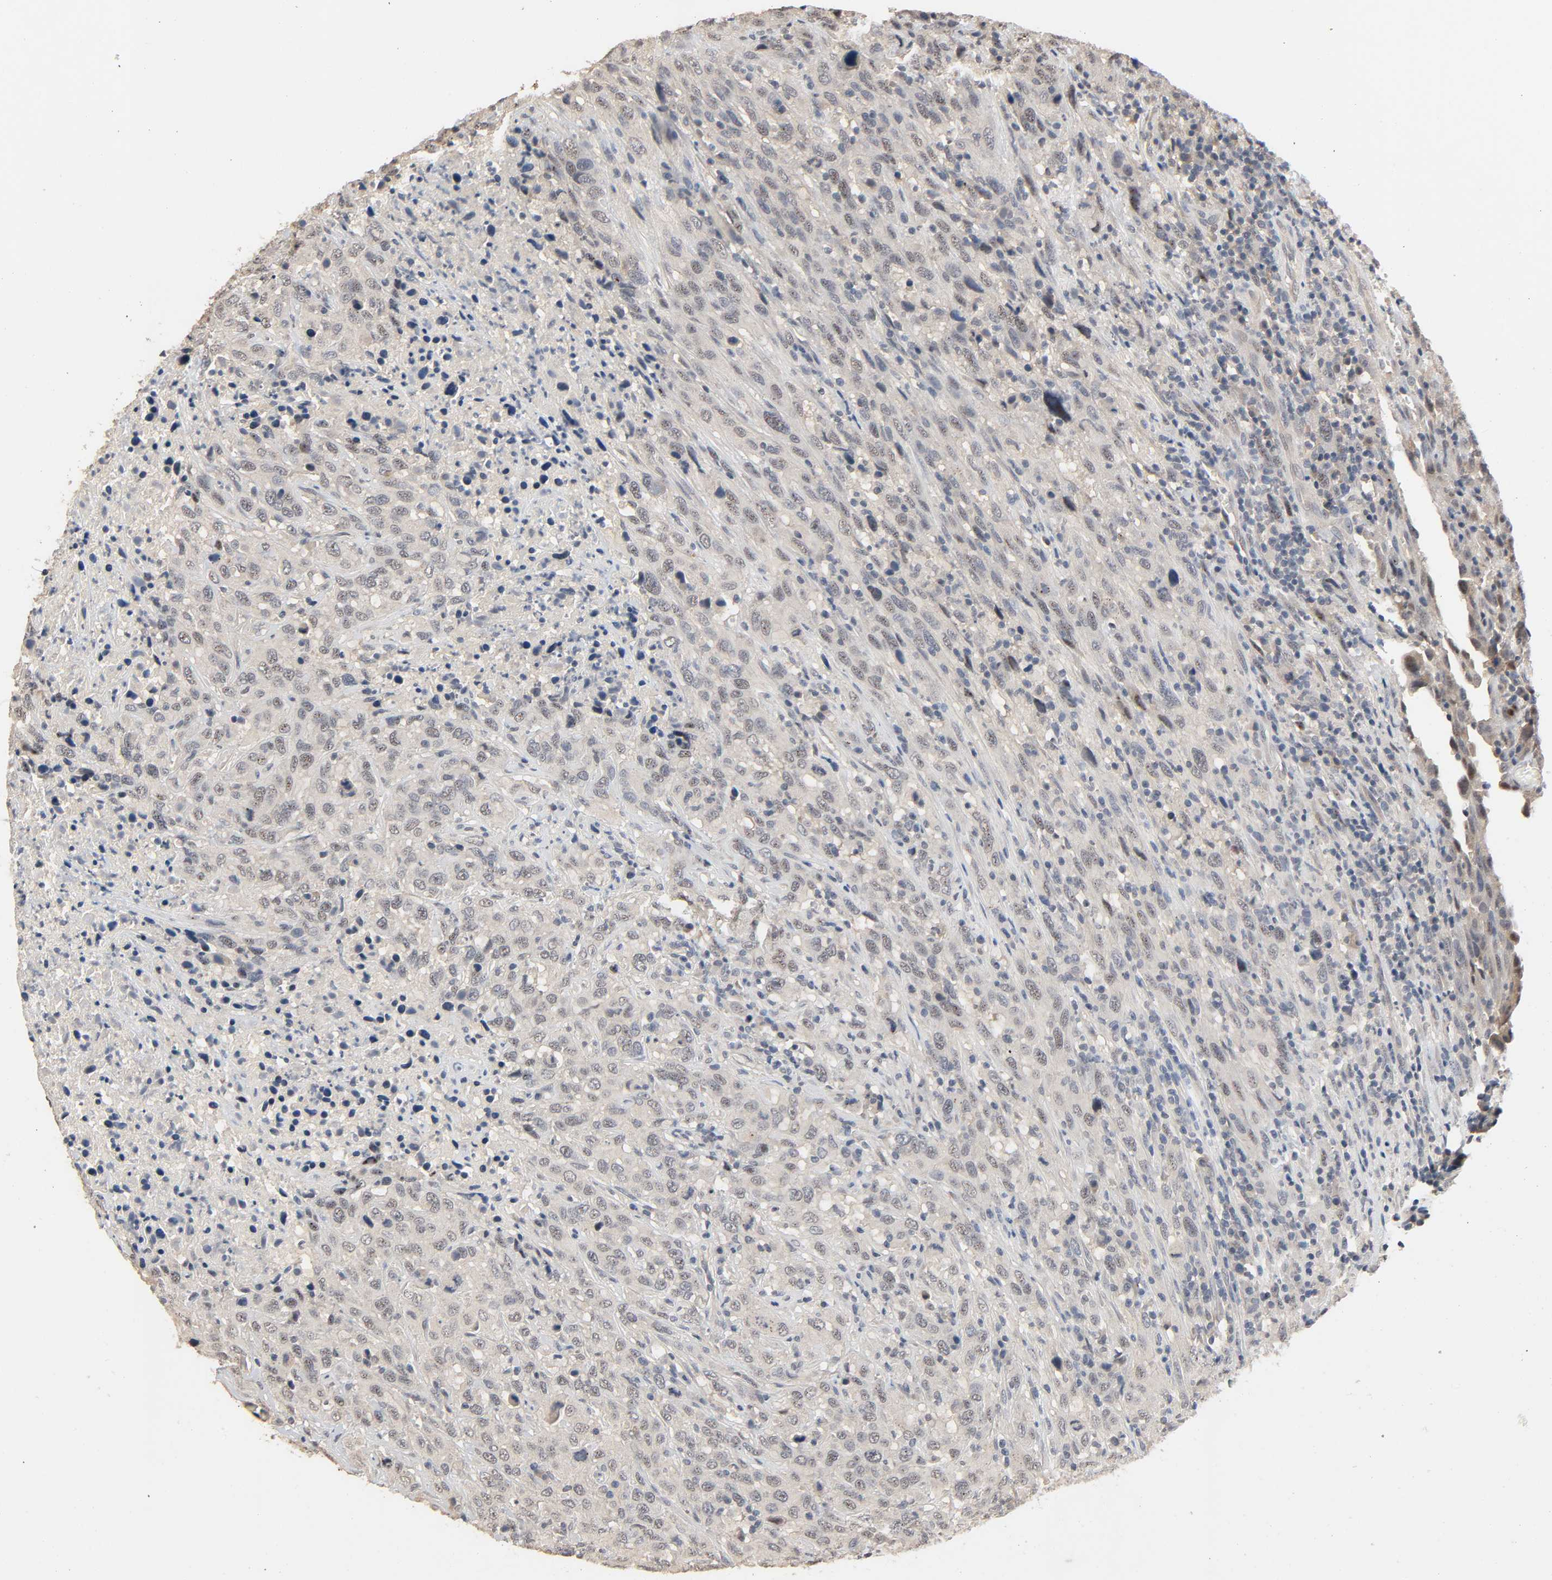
{"staining": {"intensity": "negative", "quantity": "none", "location": "none"}, "tissue": "urothelial cancer", "cell_type": "Tumor cells", "image_type": "cancer", "snomed": [{"axis": "morphology", "description": "Urothelial carcinoma, High grade"}, {"axis": "topography", "description": "Urinary bladder"}], "caption": "Immunohistochemistry (IHC) photomicrograph of human urothelial carcinoma (high-grade) stained for a protein (brown), which reveals no expression in tumor cells. Brightfield microscopy of IHC stained with DAB (brown) and hematoxylin (blue), captured at high magnification.", "gene": "MAGEA8", "patient": {"sex": "male", "age": 61}}